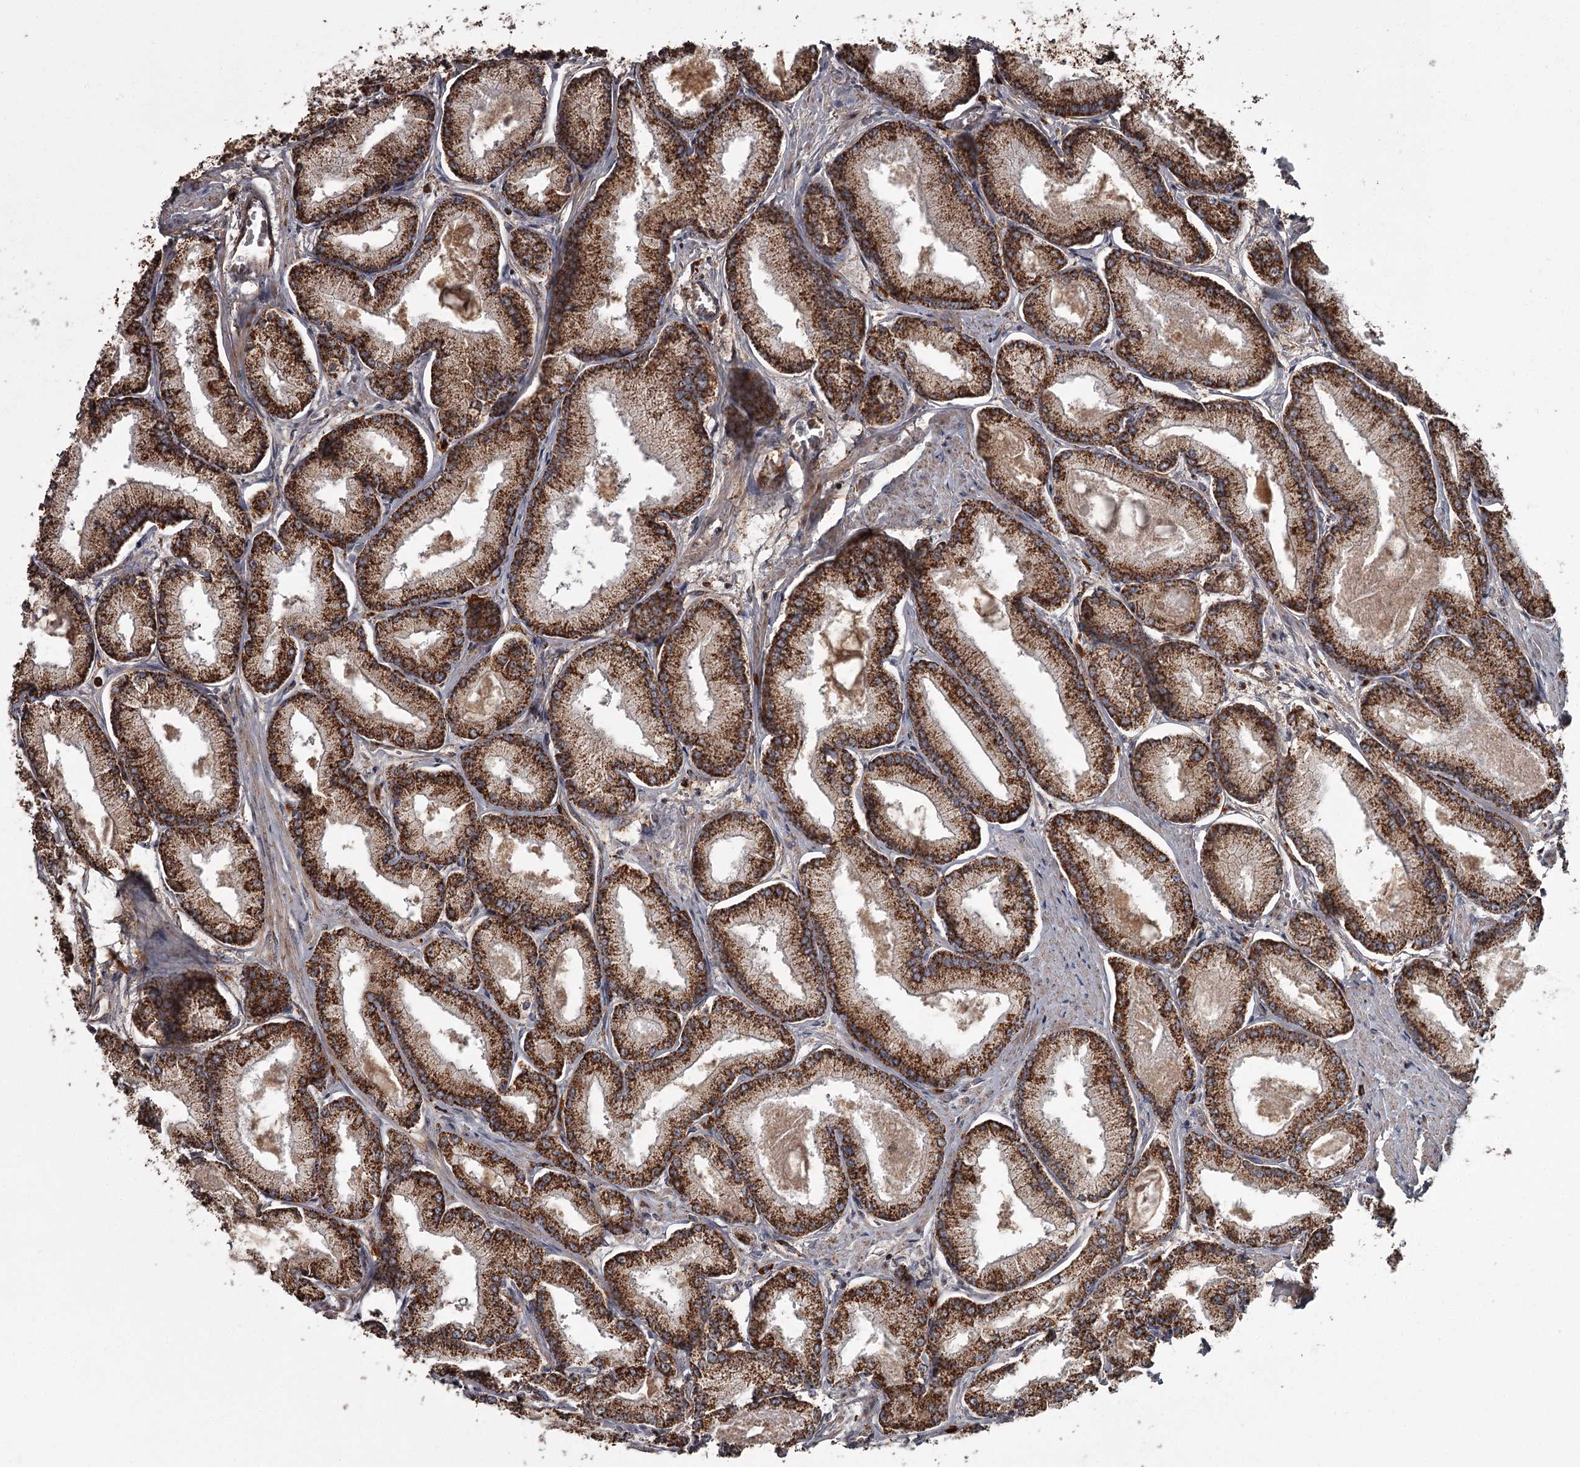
{"staining": {"intensity": "strong", "quantity": ">75%", "location": "cytoplasmic/membranous"}, "tissue": "prostate cancer", "cell_type": "Tumor cells", "image_type": "cancer", "snomed": [{"axis": "morphology", "description": "Adenocarcinoma, Low grade"}, {"axis": "topography", "description": "Prostate"}], "caption": "Prostate cancer (low-grade adenocarcinoma) tissue displays strong cytoplasmic/membranous expression in approximately >75% of tumor cells, visualized by immunohistochemistry.", "gene": "THAP9", "patient": {"sex": "male", "age": 74}}